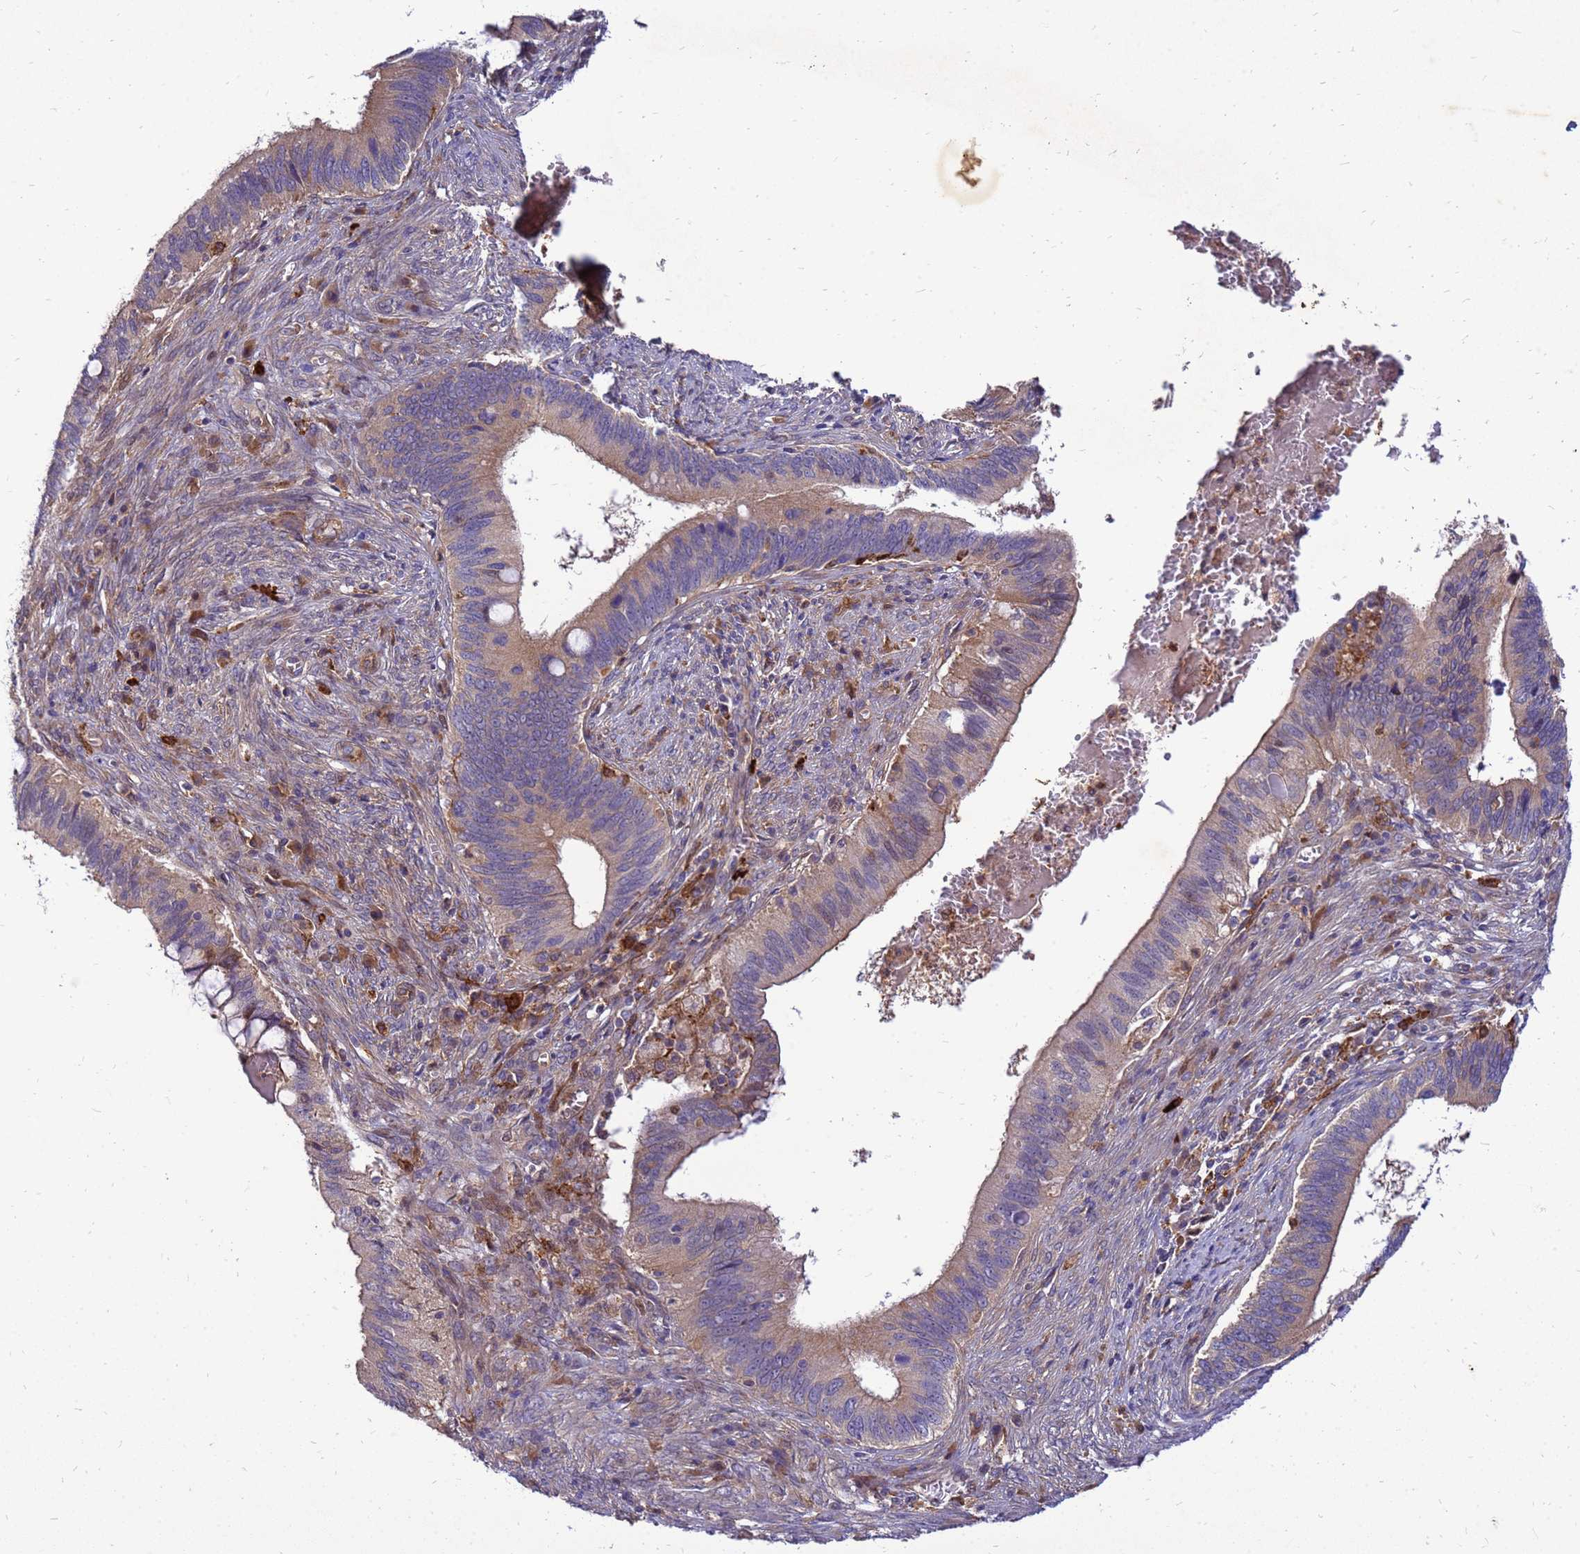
{"staining": {"intensity": "weak", "quantity": ">75%", "location": "cytoplasmic/membranous"}, "tissue": "cervical cancer", "cell_type": "Tumor cells", "image_type": "cancer", "snomed": [{"axis": "morphology", "description": "Adenocarcinoma, NOS"}, {"axis": "topography", "description": "Cervix"}], "caption": "Protein staining by IHC exhibits weak cytoplasmic/membranous staining in about >75% of tumor cells in cervical cancer.", "gene": "RNF215", "patient": {"sex": "female", "age": 42}}